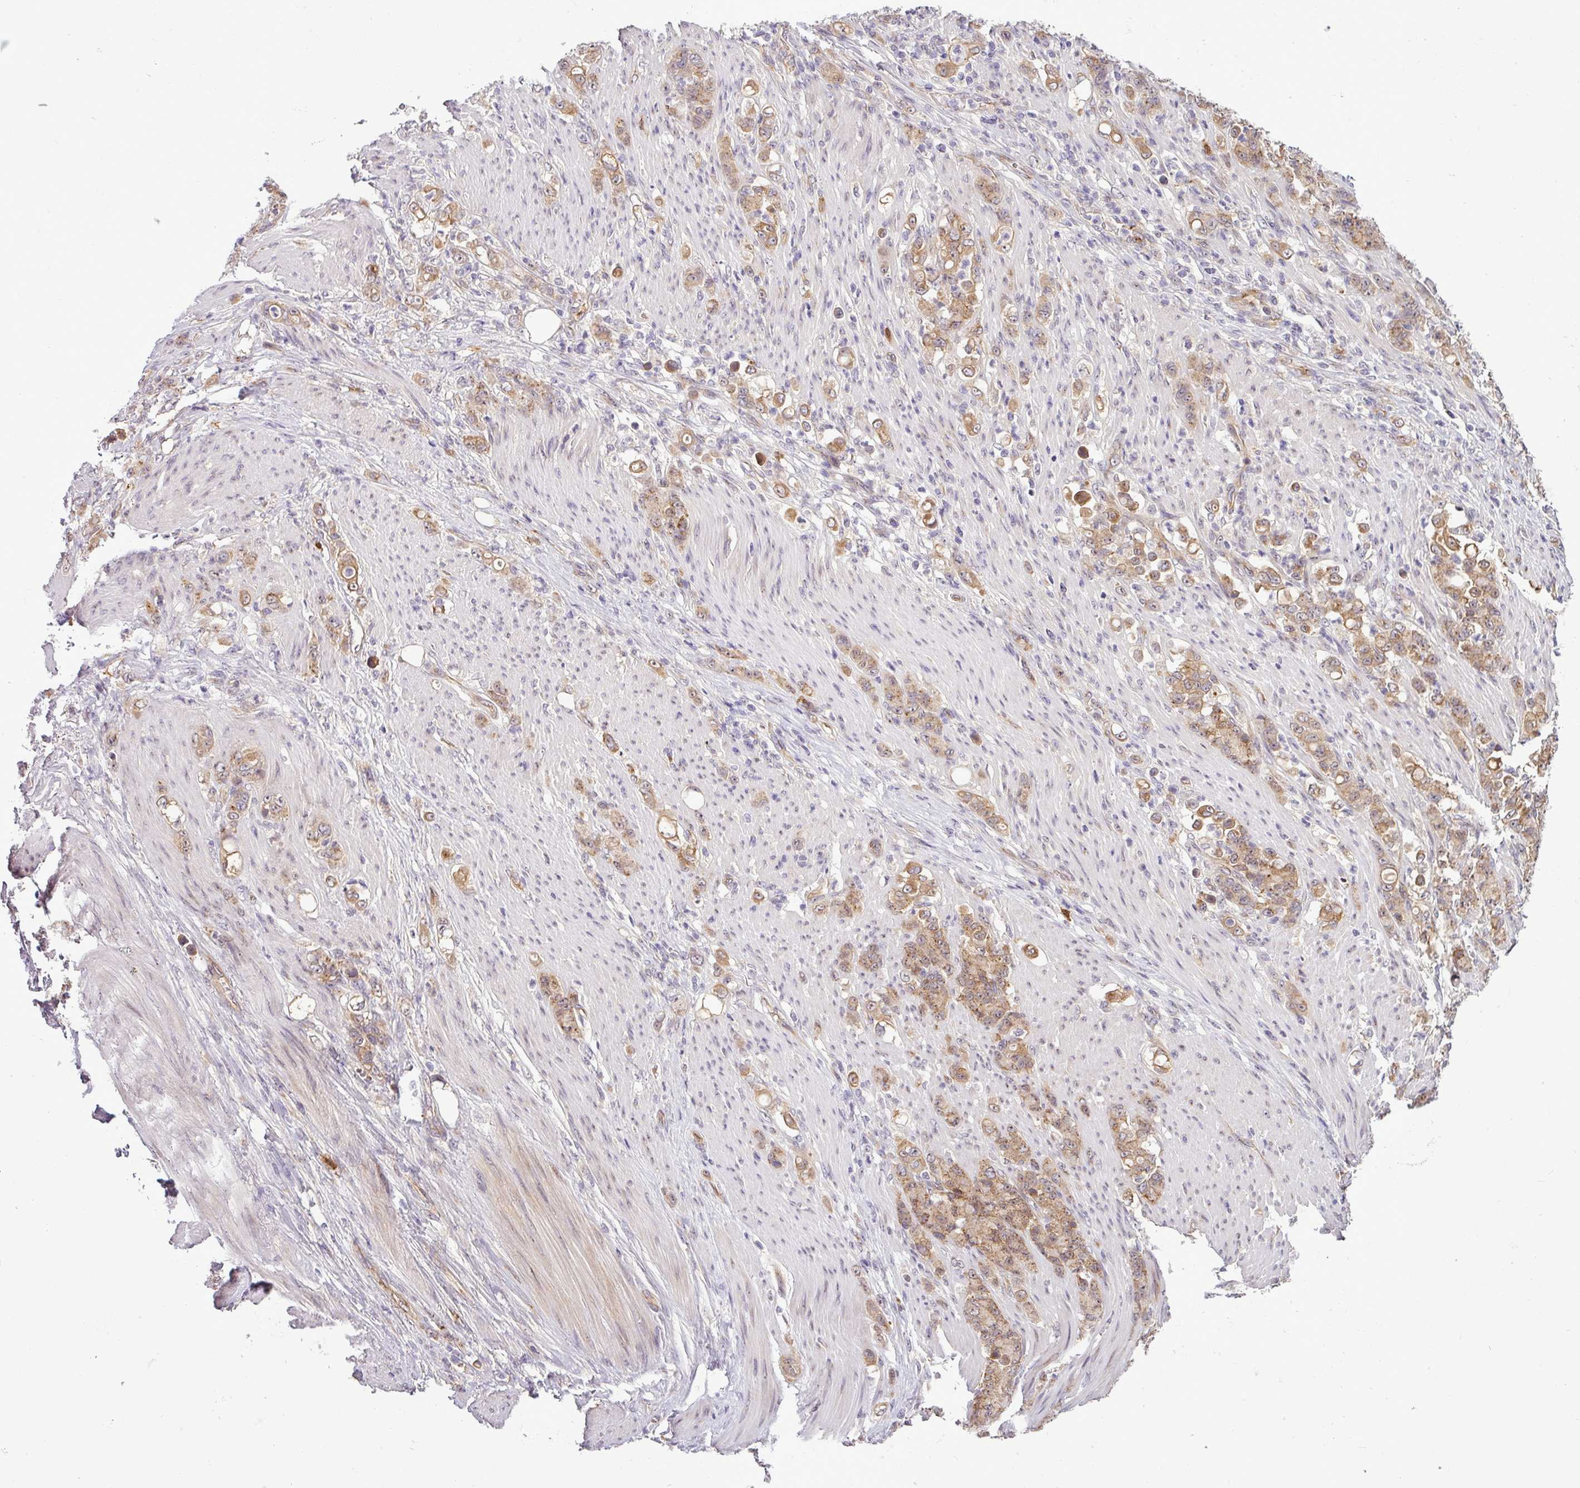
{"staining": {"intensity": "moderate", "quantity": ">75%", "location": "cytoplasmic/membranous,nuclear"}, "tissue": "stomach cancer", "cell_type": "Tumor cells", "image_type": "cancer", "snomed": [{"axis": "morphology", "description": "Normal tissue, NOS"}, {"axis": "morphology", "description": "Adenocarcinoma, NOS"}, {"axis": "topography", "description": "Stomach"}], "caption": "Immunohistochemistry (IHC) of stomach cancer displays medium levels of moderate cytoplasmic/membranous and nuclear staining in approximately >75% of tumor cells.", "gene": "PCDH1", "patient": {"sex": "female", "age": 79}}